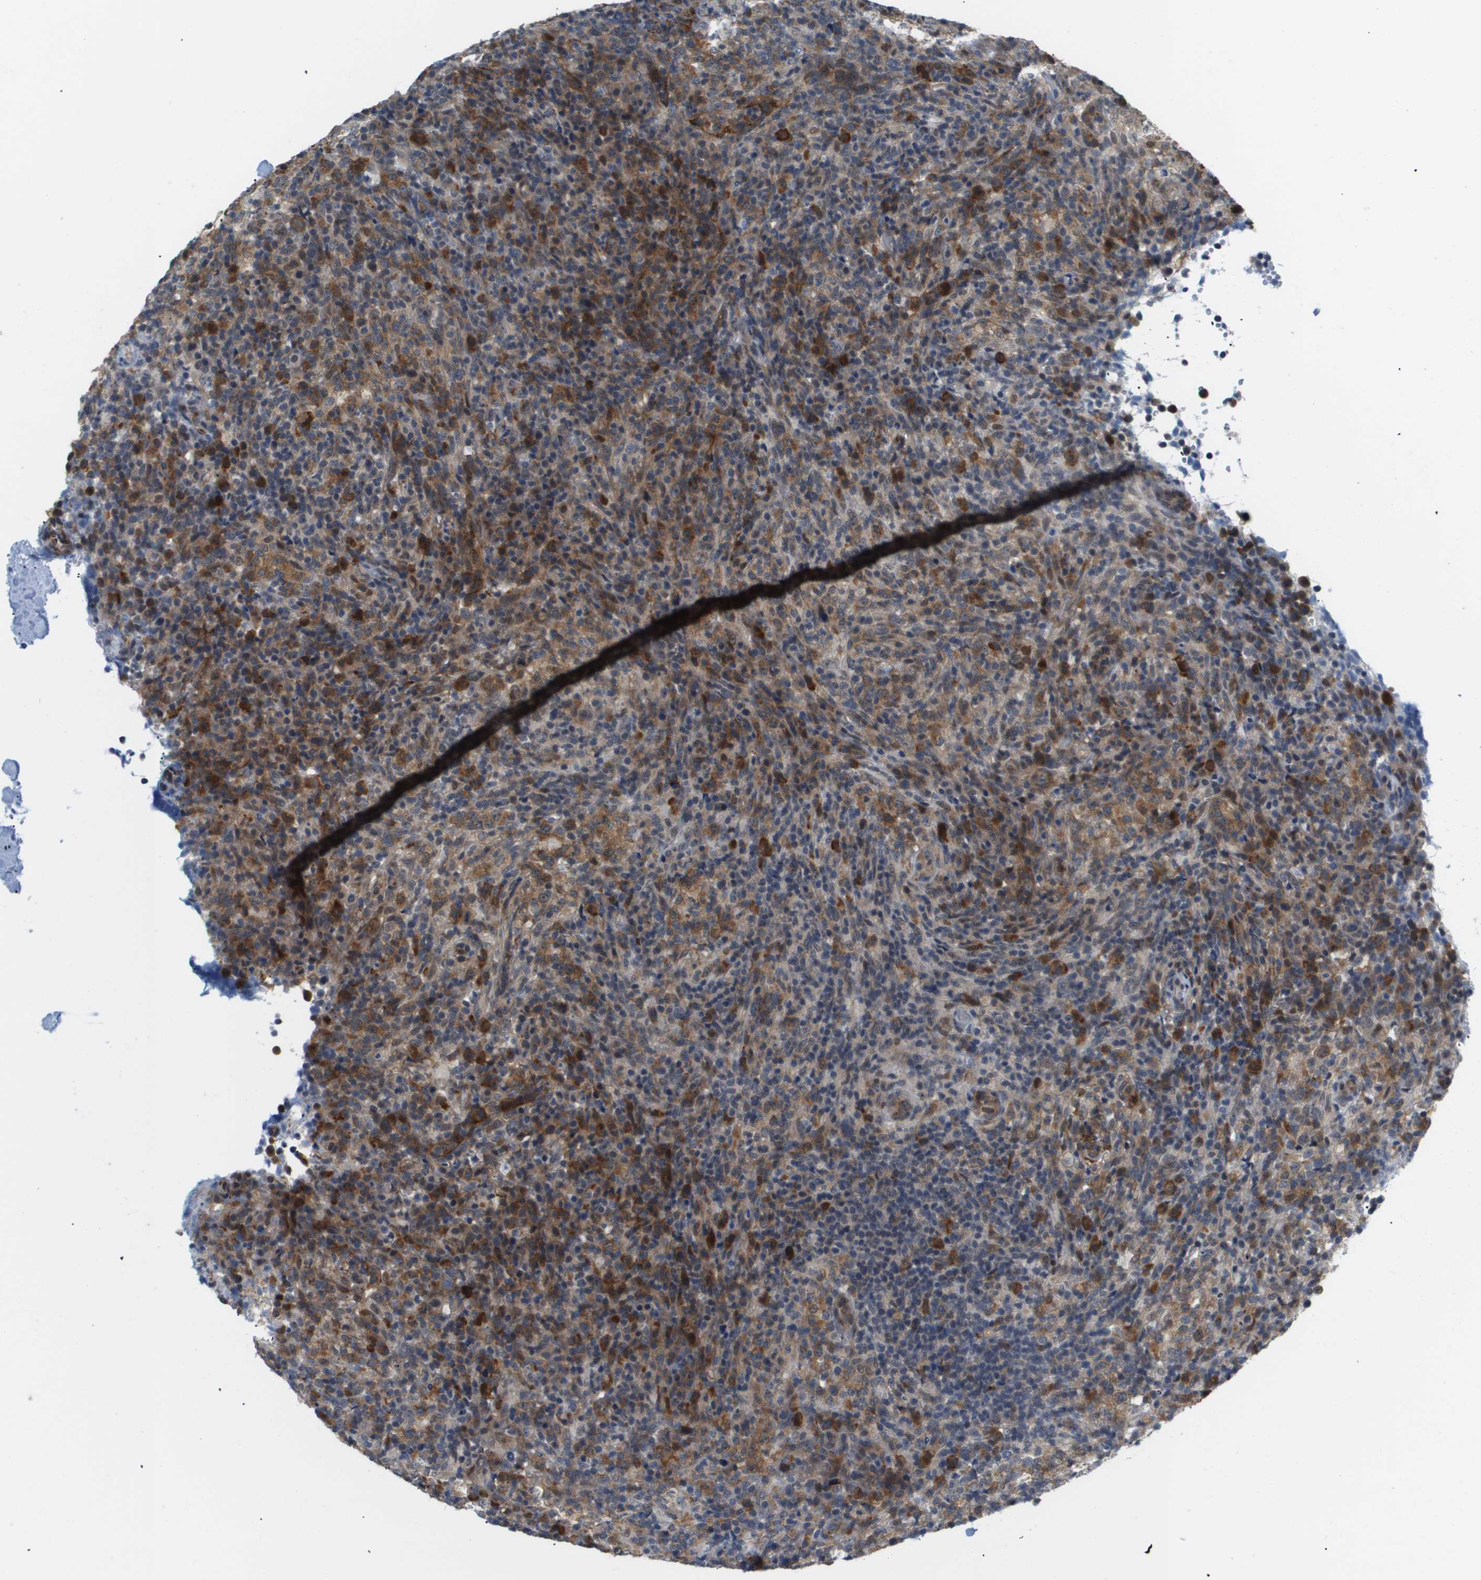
{"staining": {"intensity": "moderate", "quantity": ">75%", "location": "cytoplasmic/membranous"}, "tissue": "lymphoma", "cell_type": "Tumor cells", "image_type": "cancer", "snomed": [{"axis": "morphology", "description": "Malignant lymphoma, non-Hodgkin's type, High grade"}, {"axis": "topography", "description": "Lymph node"}], "caption": "Protein expression analysis of human lymphoma reveals moderate cytoplasmic/membranous positivity in about >75% of tumor cells.", "gene": "OTUD5", "patient": {"sex": "female", "age": 76}}